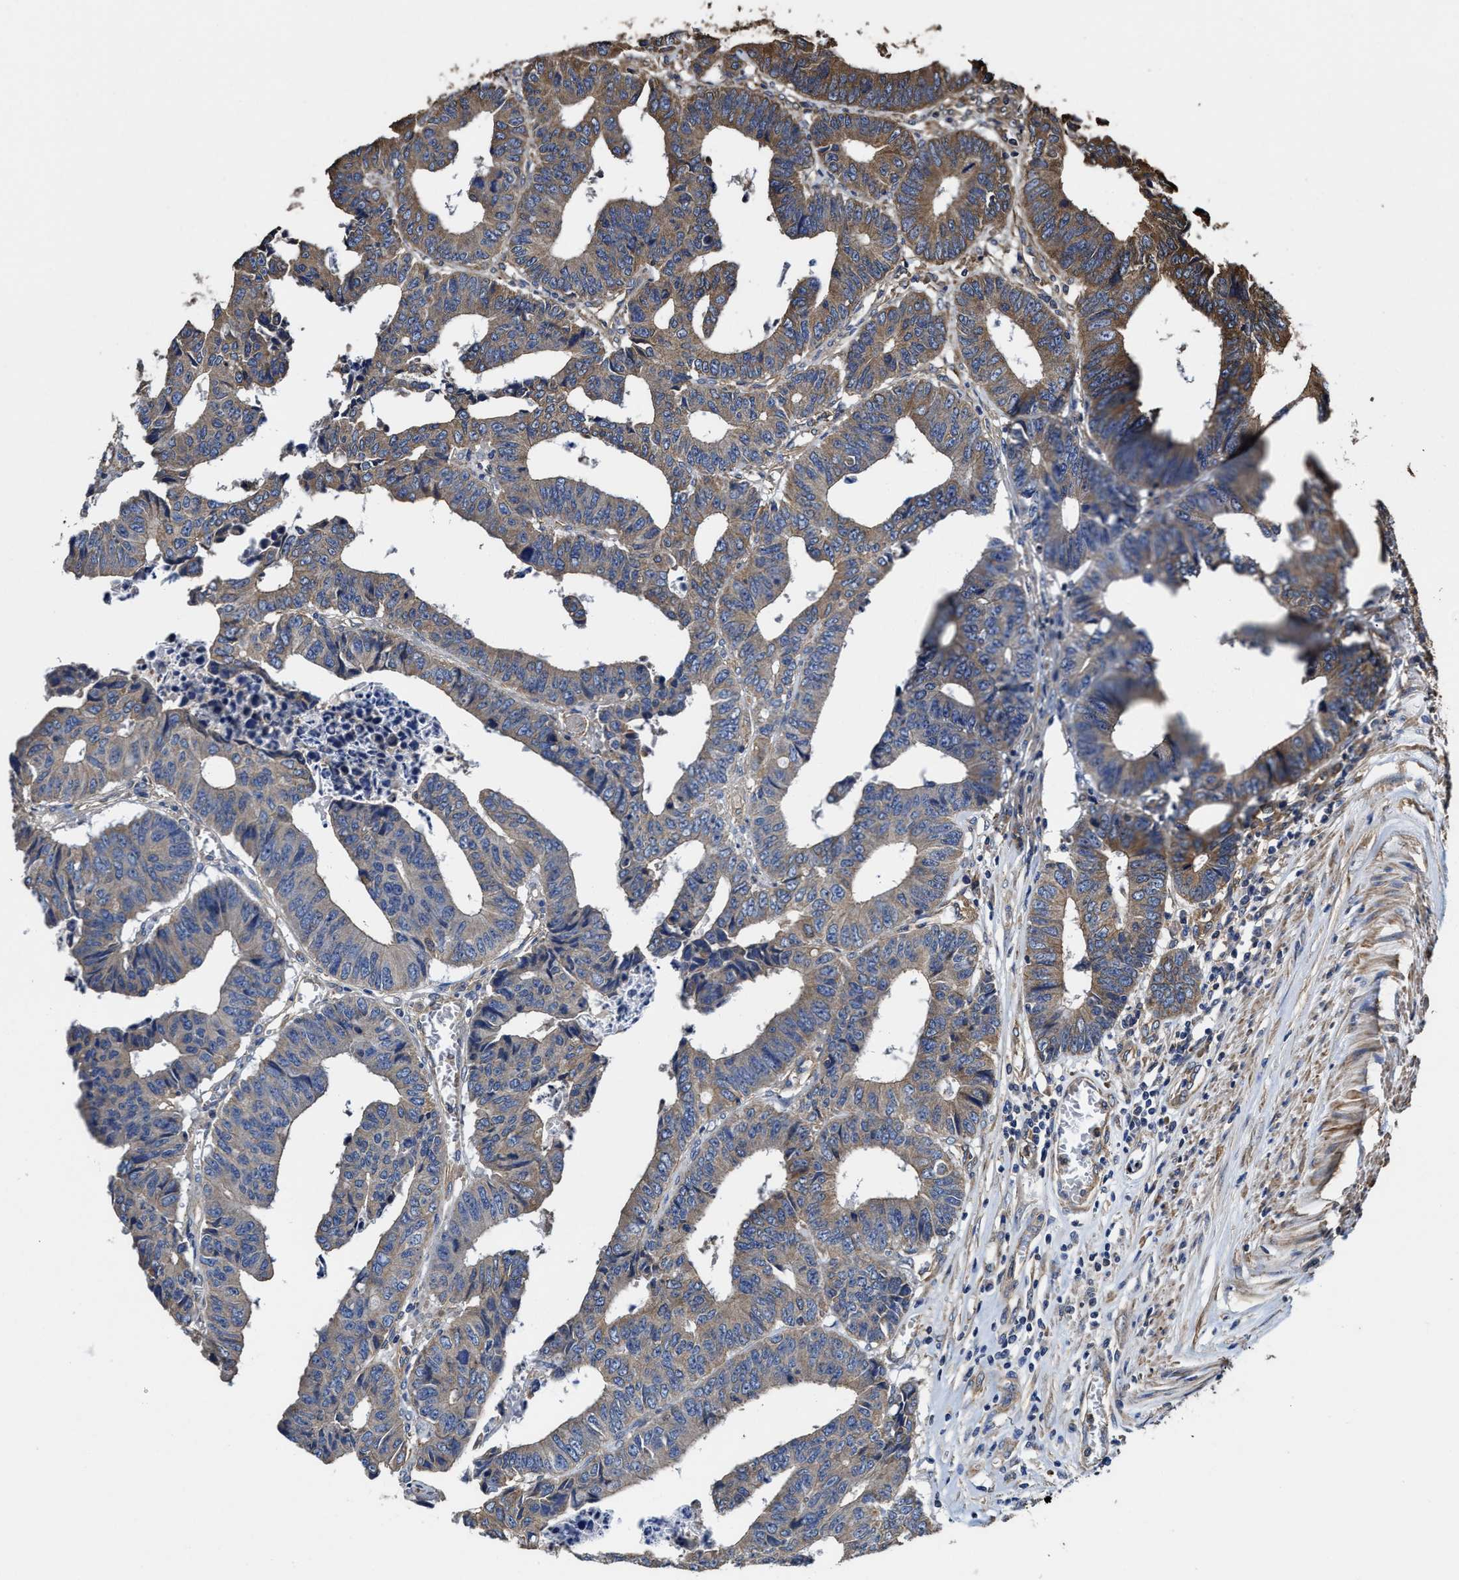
{"staining": {"intensity": "moderate", "quantity": "25%-75%", "location": "cytoplasmic/membranous"}, "tissue": "colorectal cancer", "cell_type": "Tumor cells", "image_type": "cancer", "snomed": [{"axis": "morphology", "description": "Adenocarcinoma, NOS"}, {"axis": "topography", "description": "Rectum"}], "caption": "Immunohistochemistry (IHC) micrograph of neoplastic tissue: human adenocarcinoma (colorectal) stained using immunohistochemistry demonstrates medium levels of moderate protein expression localized specifically in the cytoplasmic/membranous of tumor cells, appearing as a cytoplasmic/membranous brown color.", "gene": "SFXN4", "patient": {"sex": "male", "age": 84}}